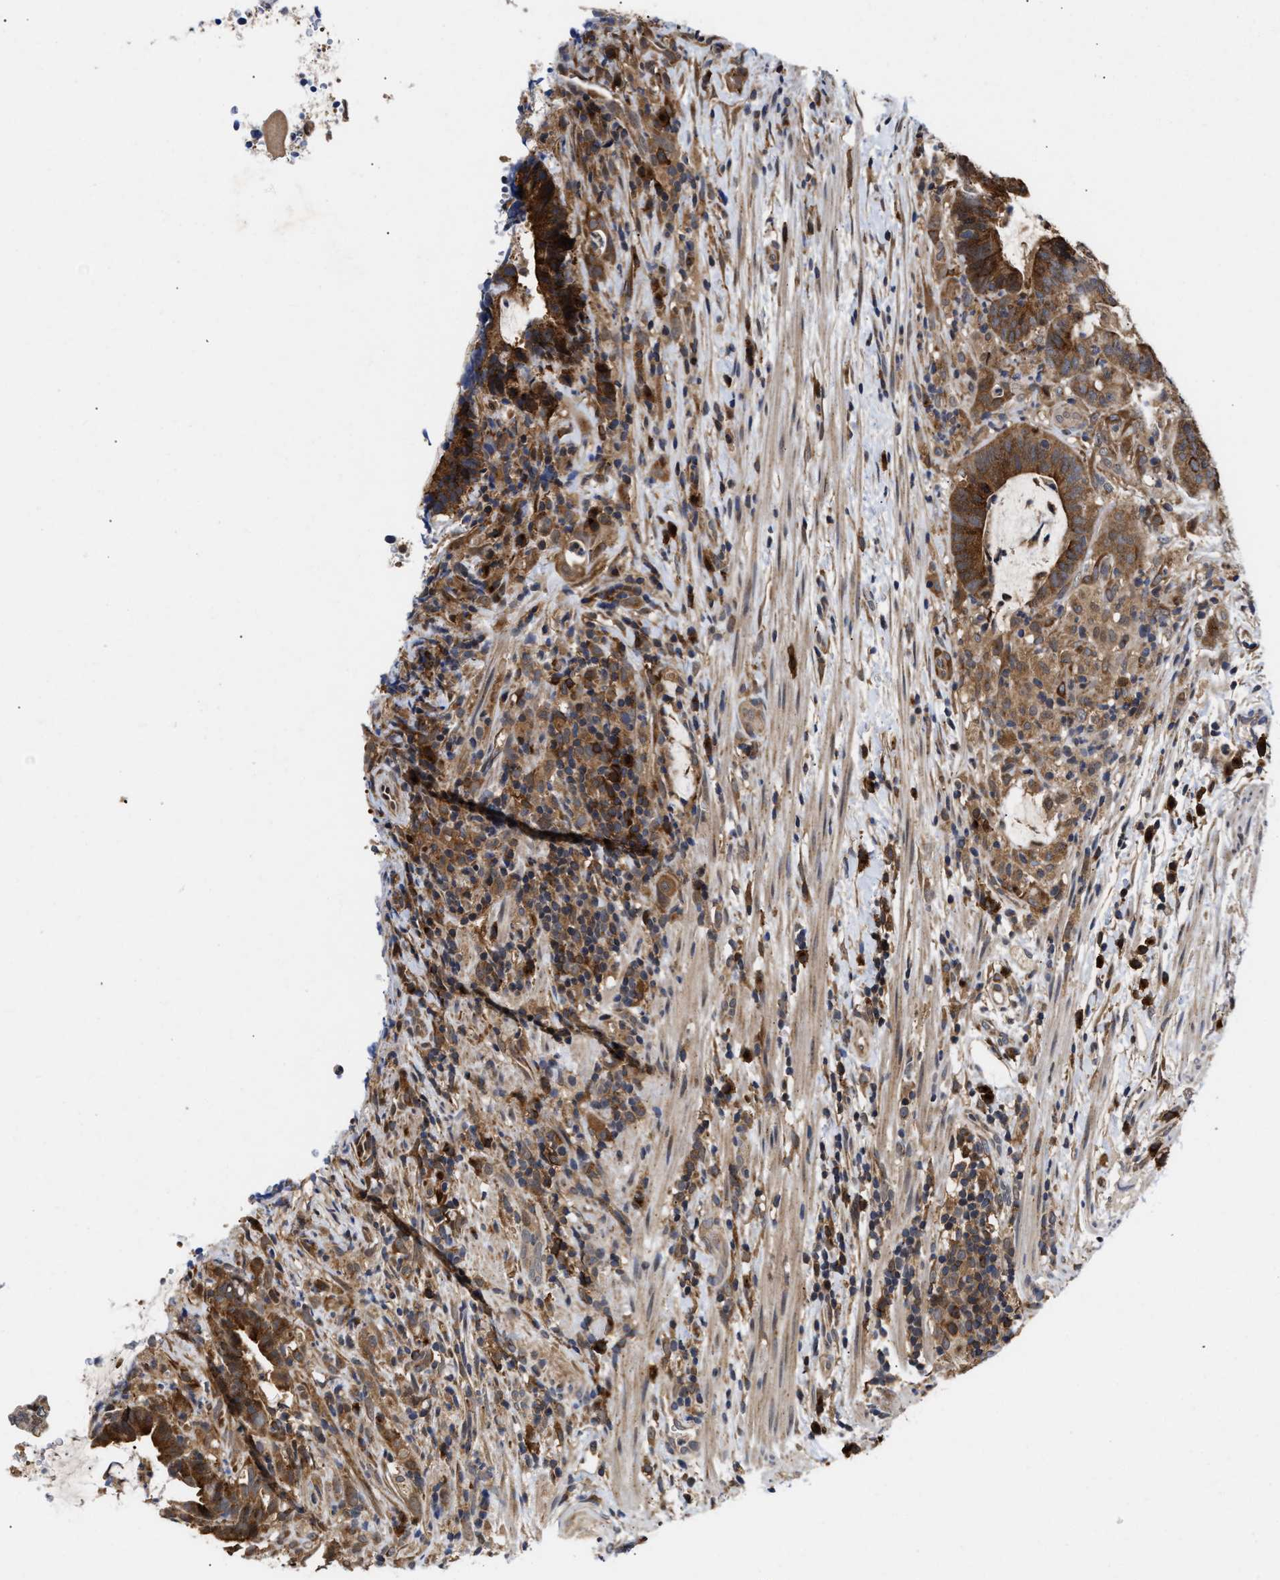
{"staining": {"intensity": "strong", "quantity": ">75%", "location": "cytoplasmic/membranous"}, "tissue": "colorectal cancer", "cell_type": "Tumor cells", "image_type": "cancer", "snomed": [{"axis": "morphology", "description": "Adenocarcinoma, NOS"}, {"axis": "topography", "description": "Colon"}], "caption": "This histopathology image displays adenocarcinoma (colorectal) stained with immunohistochemistry to label a protein in brown. The cytoplasmic/membranous of tumor cells show strong positivity for the protein. Nuclei are counter-stained blue.", "gene": "CLIP2", "patient": {"sex": "female", "age": 66}}